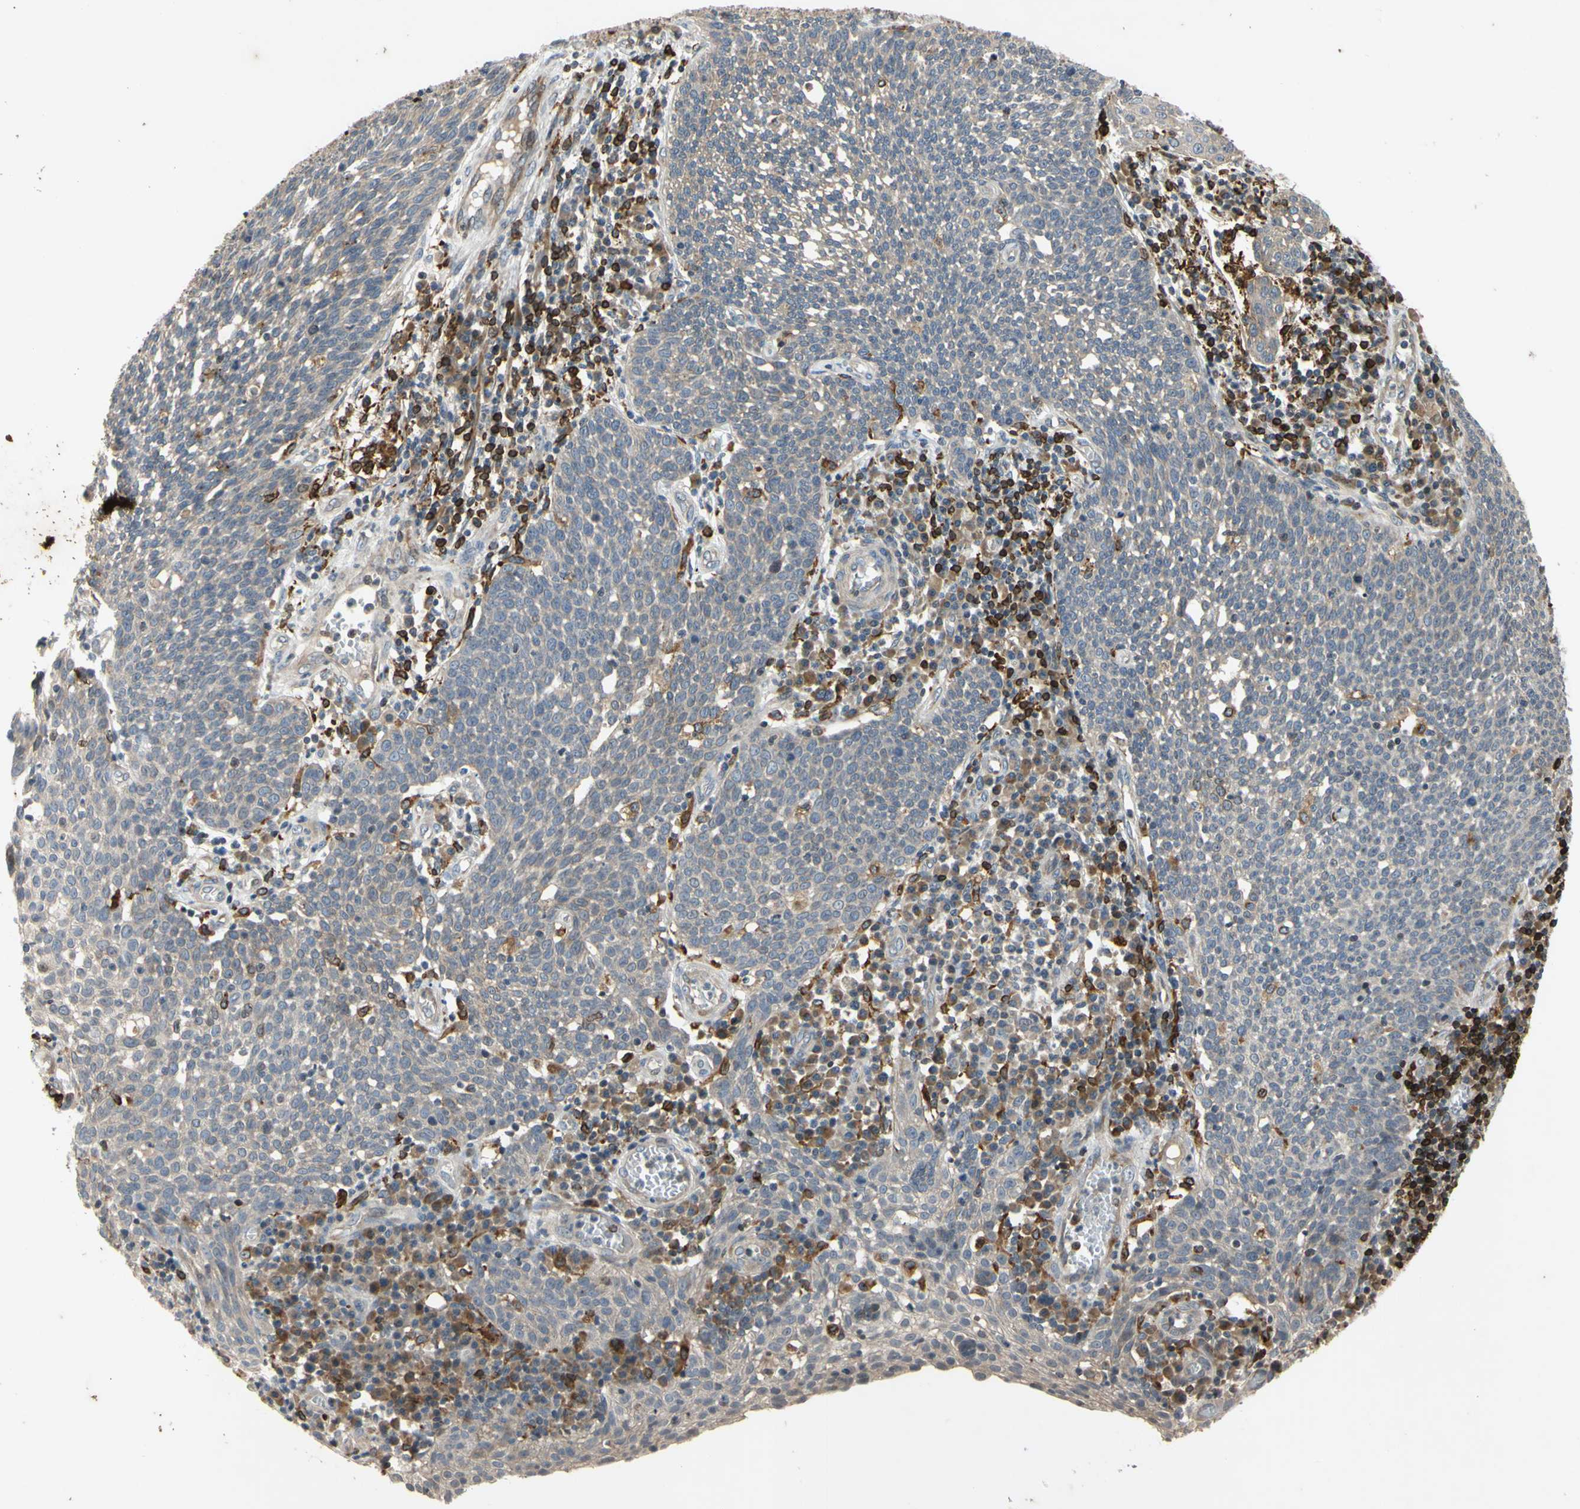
{"staining": {"intensity": "weak", "quantity": "25%-75%", "location": "cytoplasmic/membranous"}, "tissue": "cervical cancer", "cell_type": "Tumor cells", "image_type": "cancer", "snomed": [{"axis": "morphology", "description": "Squamous cell carcinoma, NOS"}, {"axis": "topography", "description": "Cervix"}], "caption": "DAB immunohistochemical staining of cervical cancer (squamous cell carcinoma) demonstrates weak cytoplasmic/membranous protein staining in about 25%-75% of tumor cells.", "gene": "PLXNA2", "patient": {"sex": "female", "age": 34}}